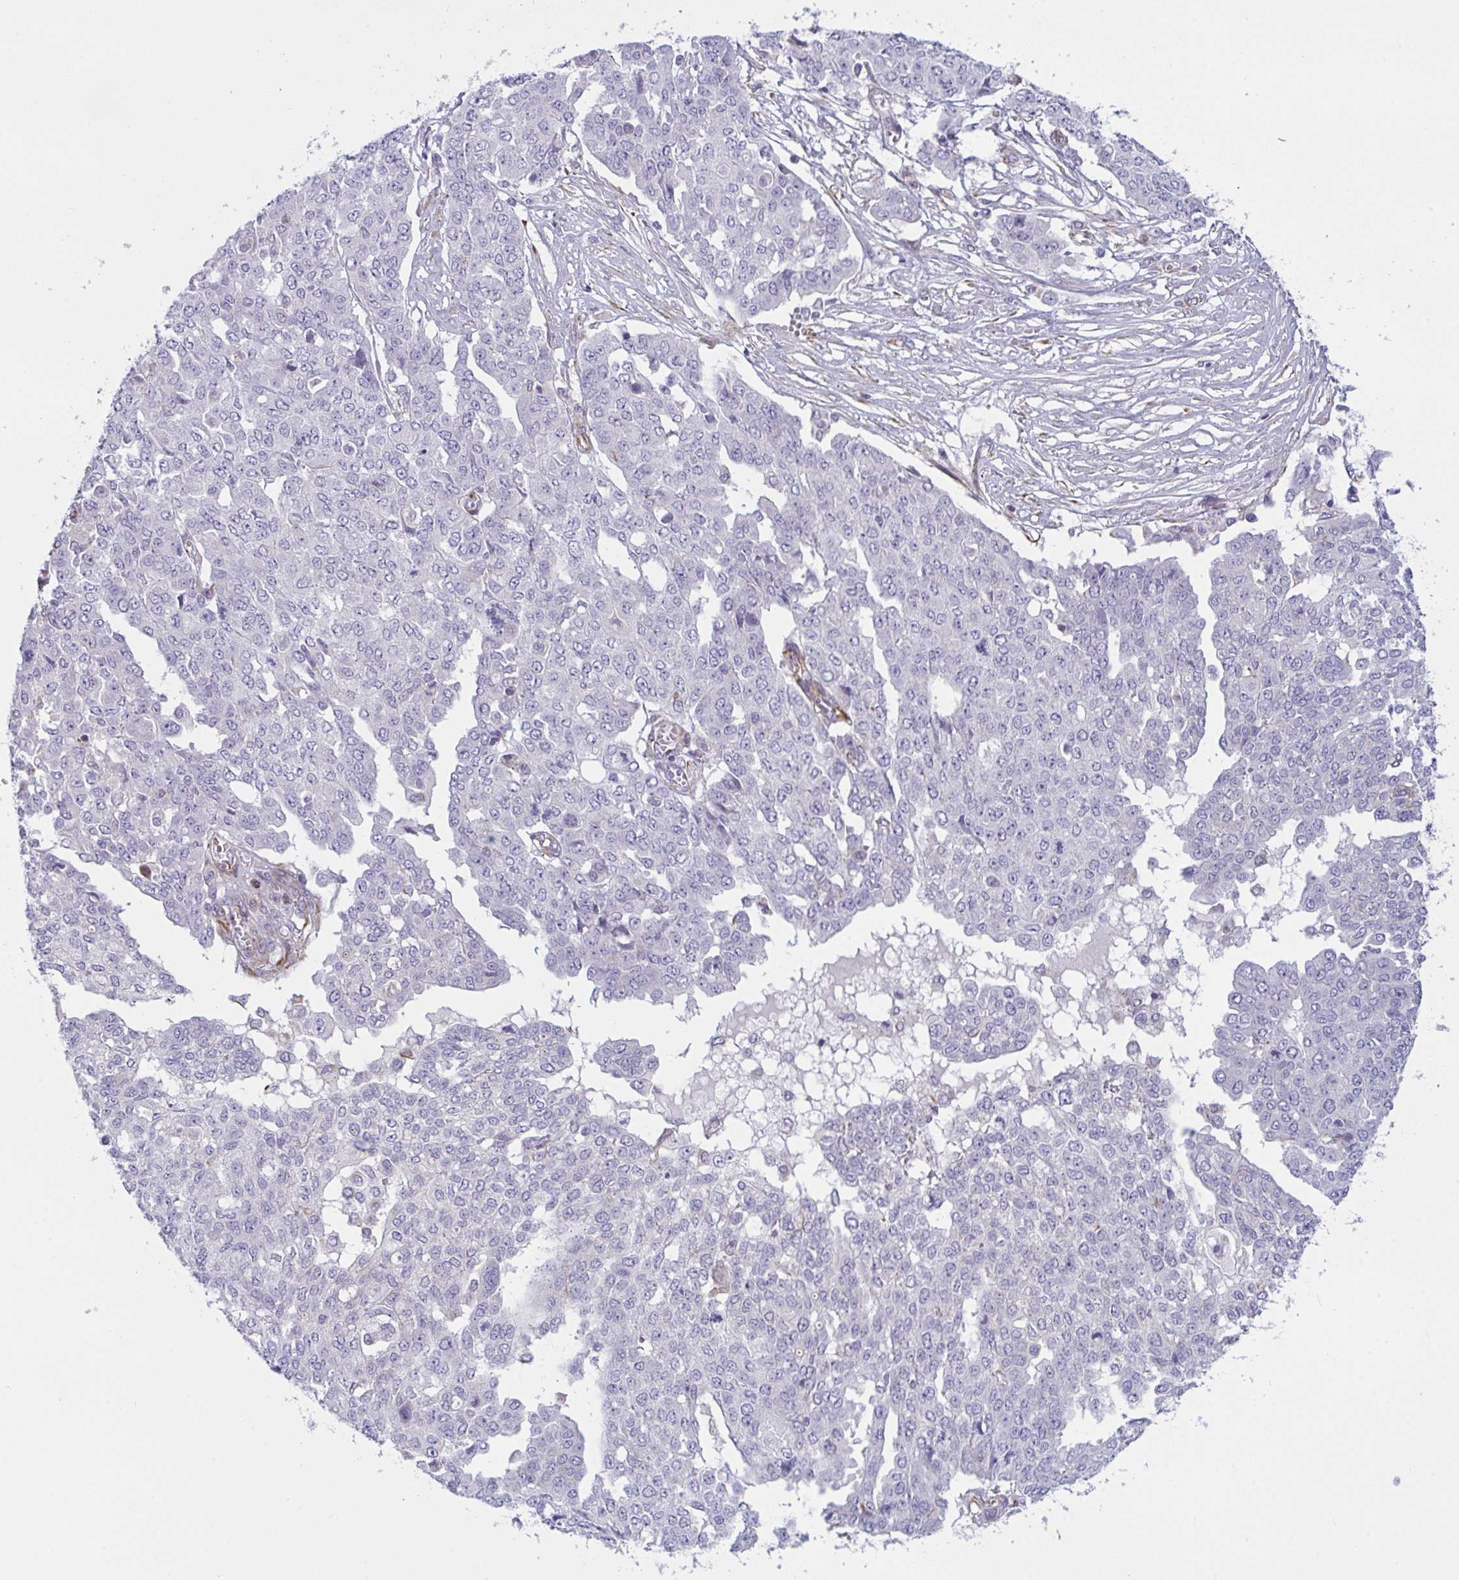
{"staining": {"intensity": "negative", "quantity": "none", "location": "none"}, "tissue": "ovarian cancer", "cell_type": "Tumor cells", "image_type": "cancer", "snomed": [{"axis": "morphology", "description": "Cystadenocarcinoma, serous, NOS"}, {"axis": "topography", "description": "Soft tissue"}, {"axis": "topography", "description": "Ovary"}], "caption": "The image reveals no significant staining in tumor cells of ovarian cancer. (Brightfield microscopy of DAB (3,3'-diaminobenzidine) immunohistochemistry at high magnification).", "gene": "DCBLD1", "patient": {"sex": "female", "age": 57}}